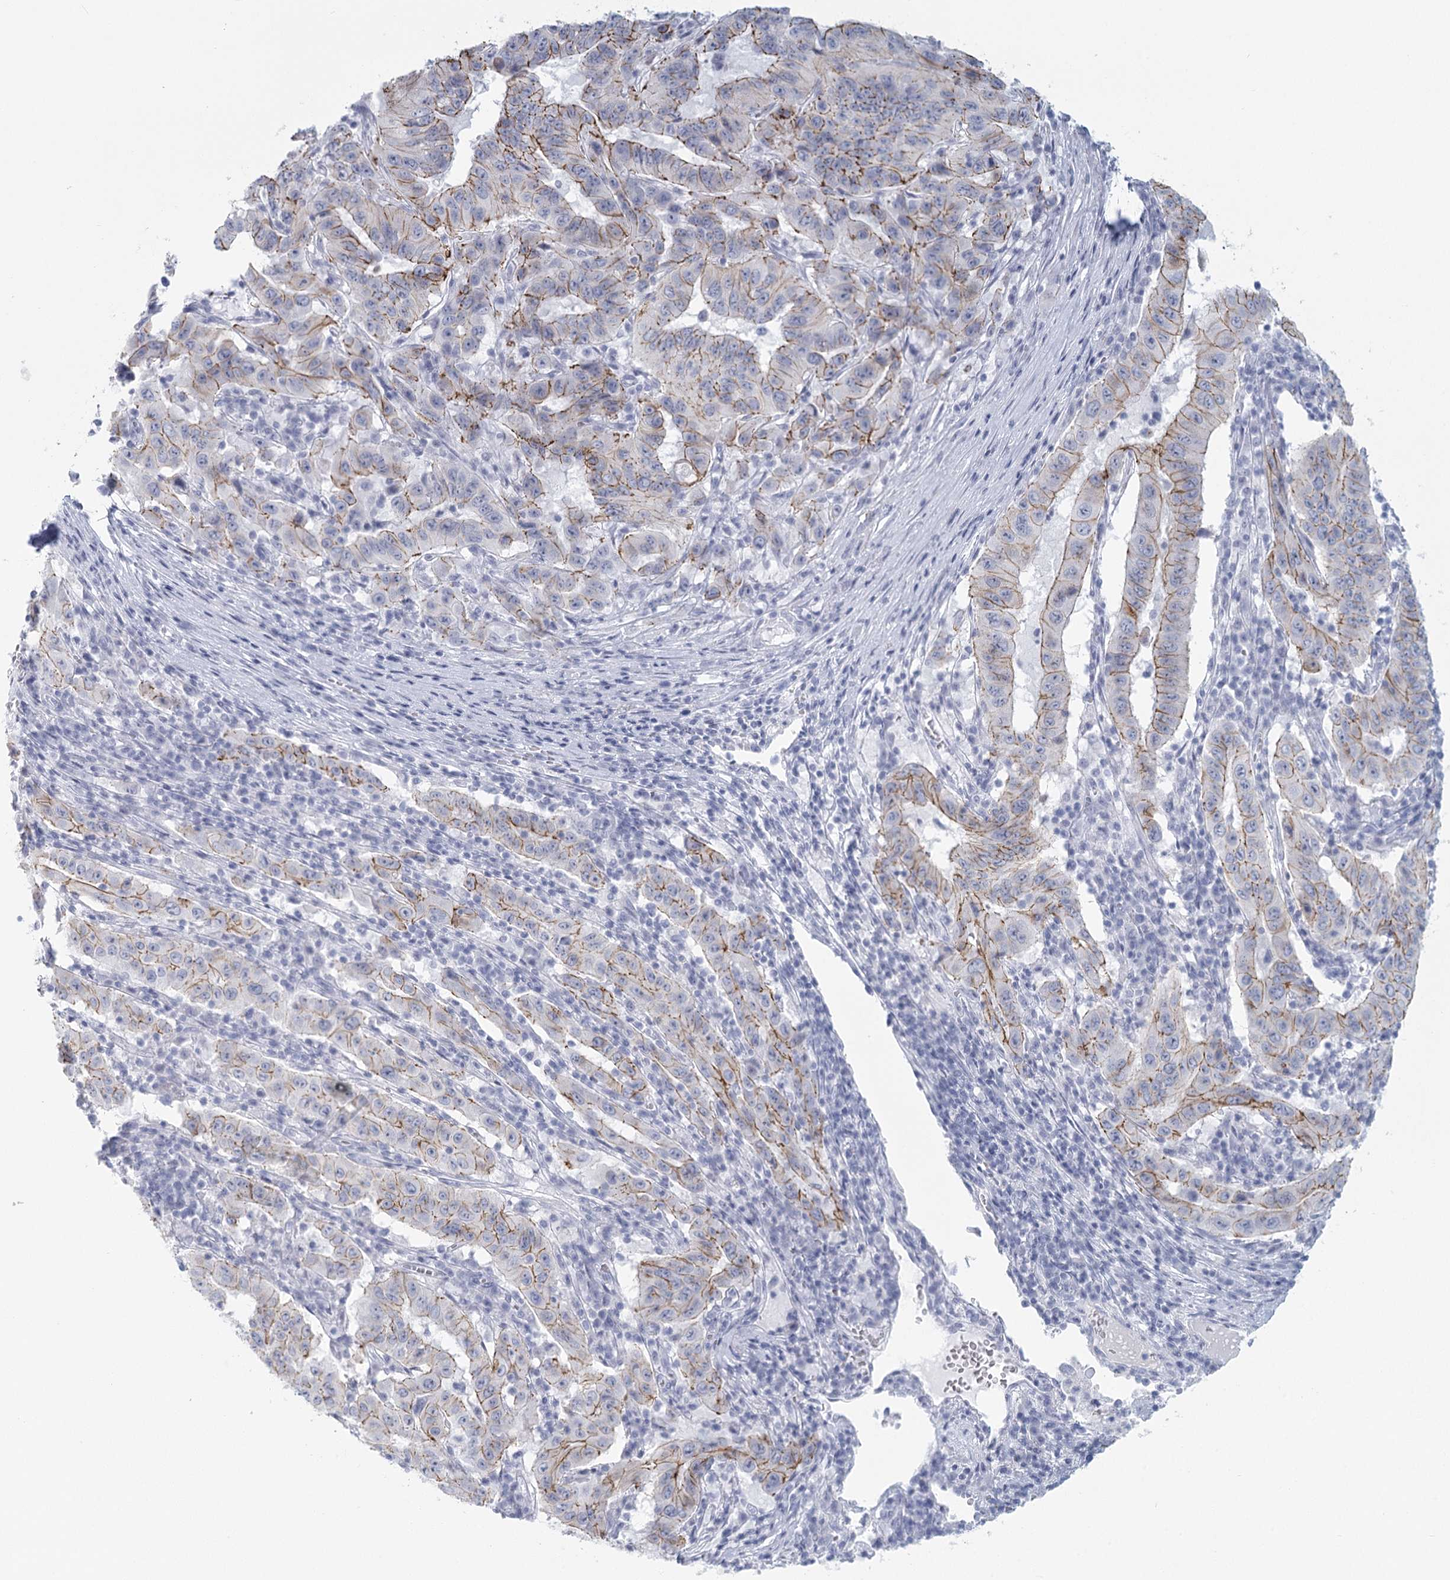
{"staining": {"intensity": "moderate", "quantity": "25%-75%", "location": "cytoplasmic/membranous"}, "tissue": "pancreatic cancer", "cell_type": "Tumor cells", "image_type": "cancer", "snomed": [{"axis": "morphology", "description": "Adenocarcinoma, NOS"}, {"axis": "topography", "description": "Pancreas"}], "caption": "This histopathology image reveals immunohistochemistry staining of human pancreatic adenocarcinoma, with medium moderate cytoplasmic/membranous expression in approximately 25%-75% of tumor cells.", "gene": "WNT8B", "patient": {"sex": "male", "age": 63}}